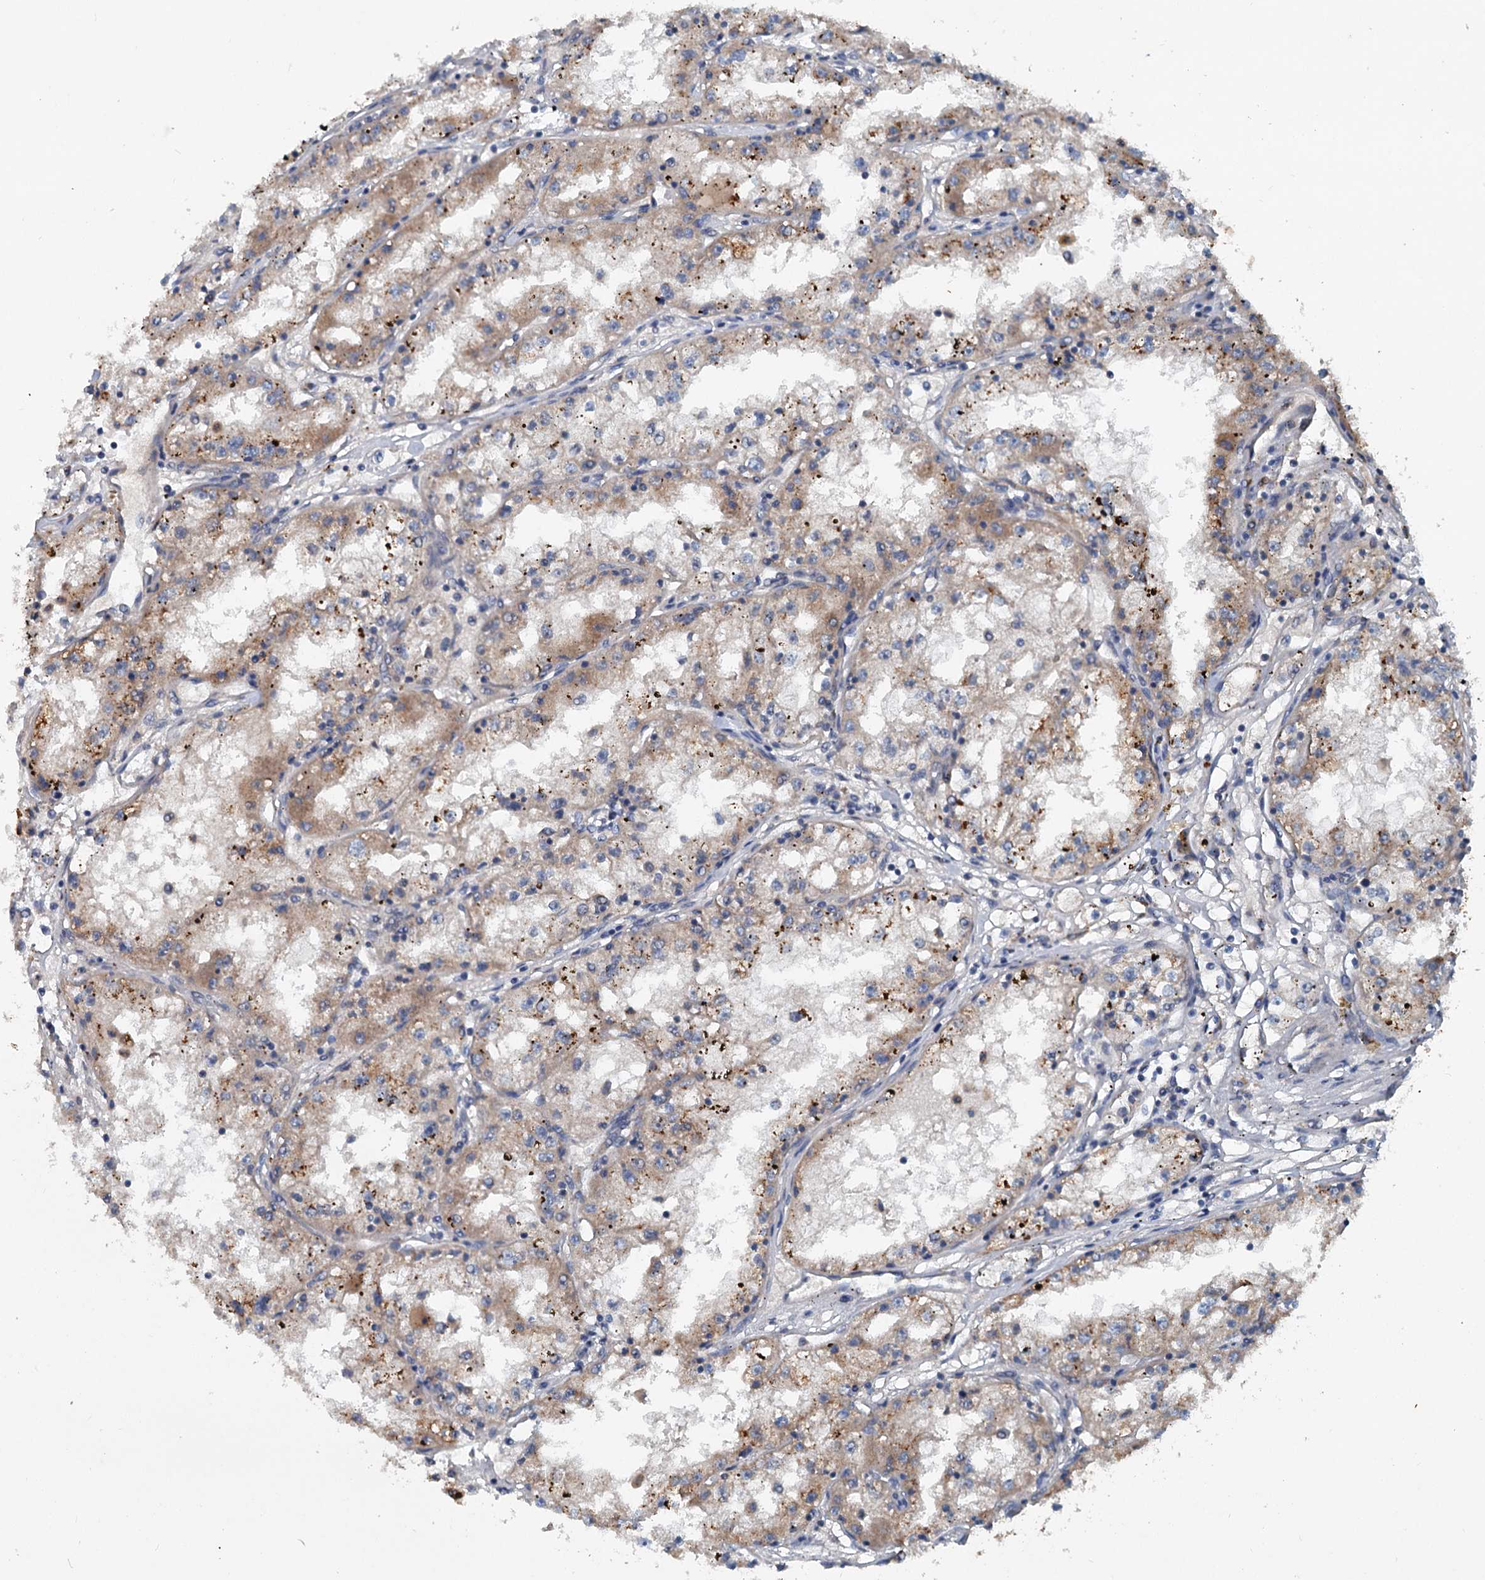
{"staining": {"intensity": "weak", "quantity": "25%-75%", "location": "cytoplasmic/membranous"}, "tissue": "renal cancer", "cell_type": "Tumor cells", "image_type": "cancer", "snomed": [{"axis": "morphology", "description": "Adenocarcinoma, NOS"}, {"axis": "topography", "description": "Kidney"}], "caption": "IHC of renal adenocarcinoma demonstrates low levels of weak cytoplasmic/membranous staining in about 25%-75% of tumor cells.", "gene": "N4BP2L2", "patient": {"sex": "male", "age": 56}}